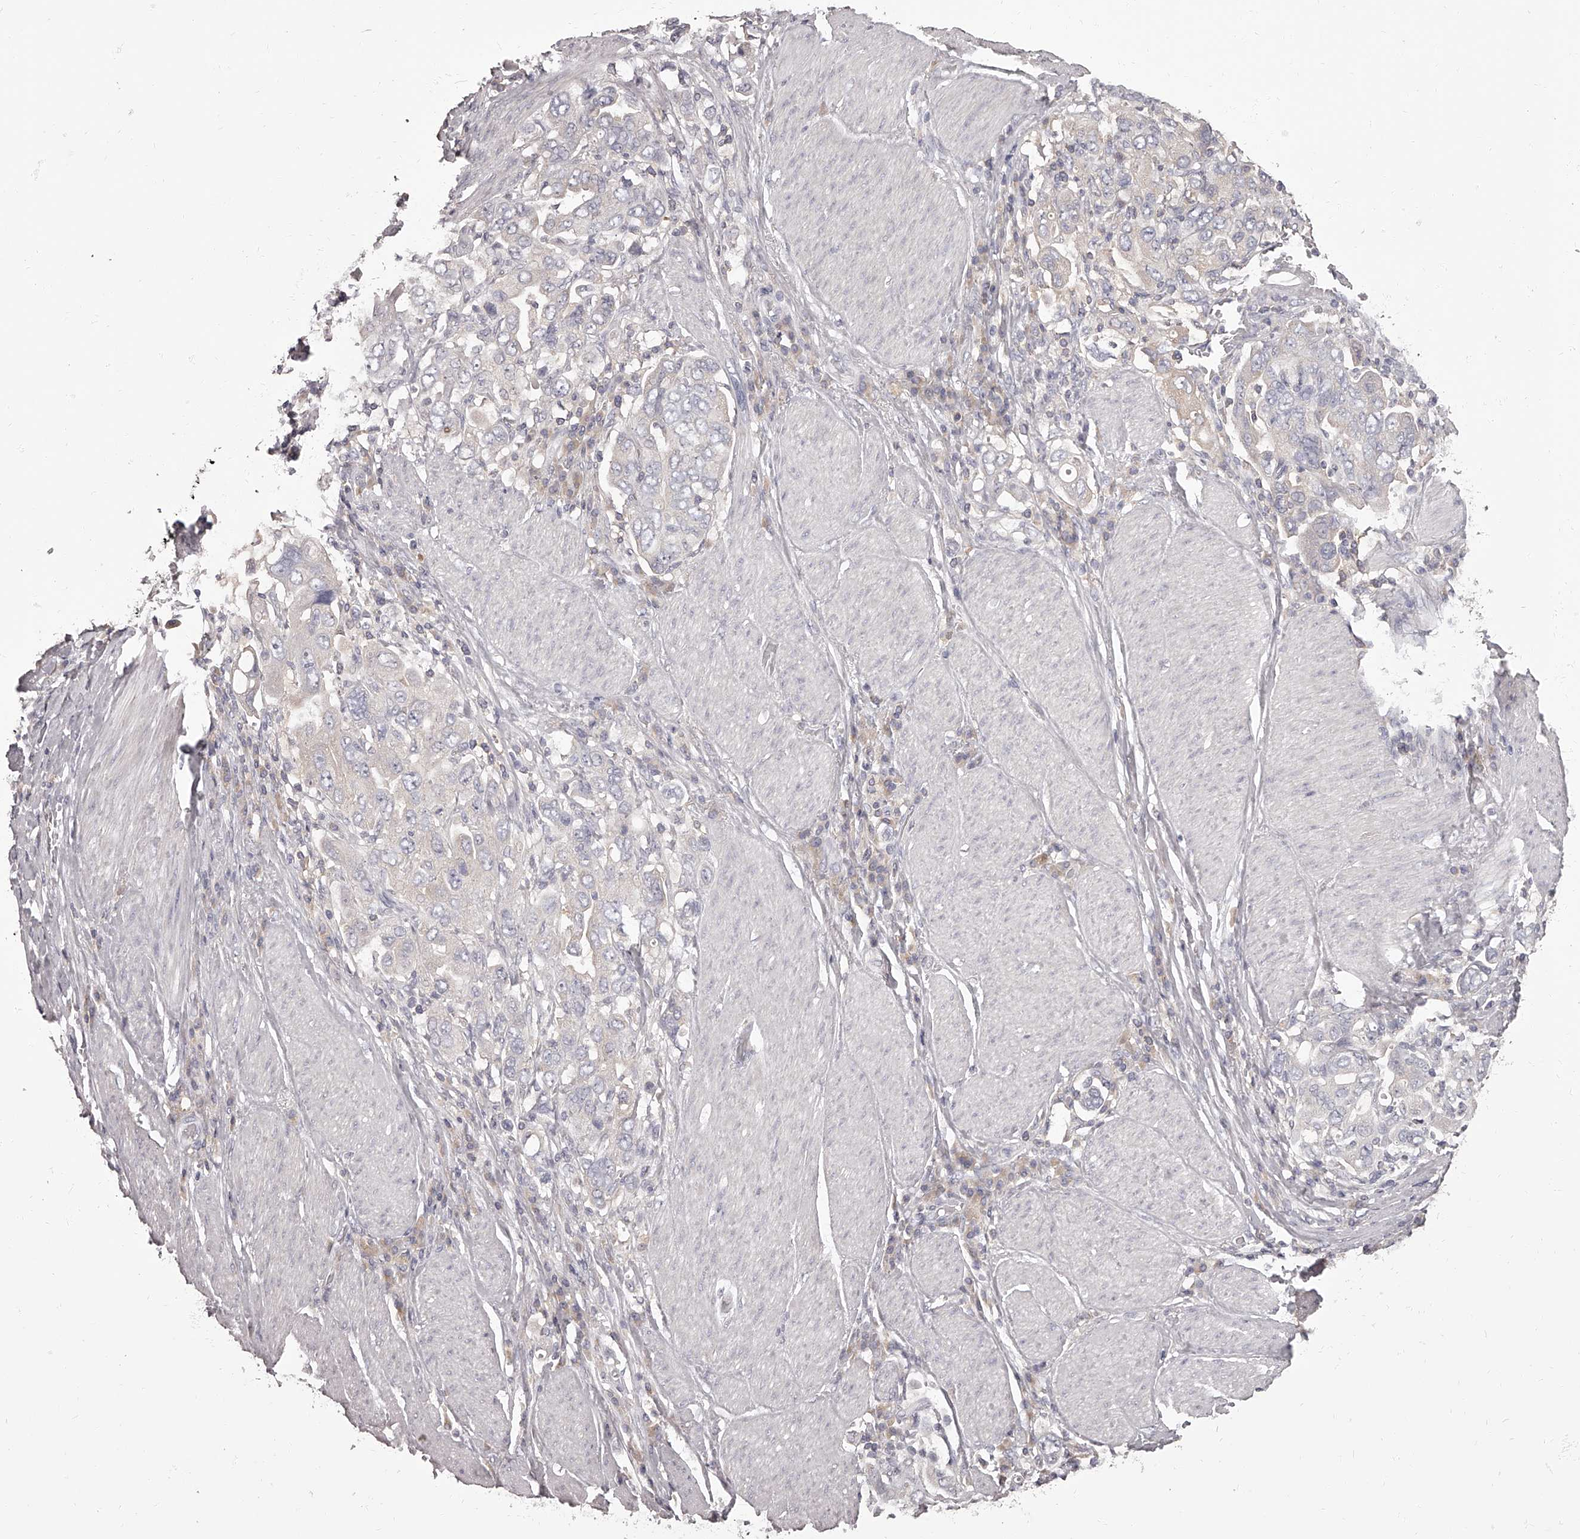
{"staining": {"intensity": "negative", "quantity": "none", "location": "none"}, "tissue": "stomach cancer", "cell_type": "Tumor cells", "image_type": "cancer", "snomed": [{"axis": "morphology", "description": "Adenocarcinoma, NOS"}, {"axis": "topography", "description": "Stomach, upper"}], "caption": "IHC image of stomach cancer (adenocarcinoma) stained for a protein (brown), which displays no positivity in tumor cells.", "gene": "APEH", "patient": {"sex": "male", "age": 62}}